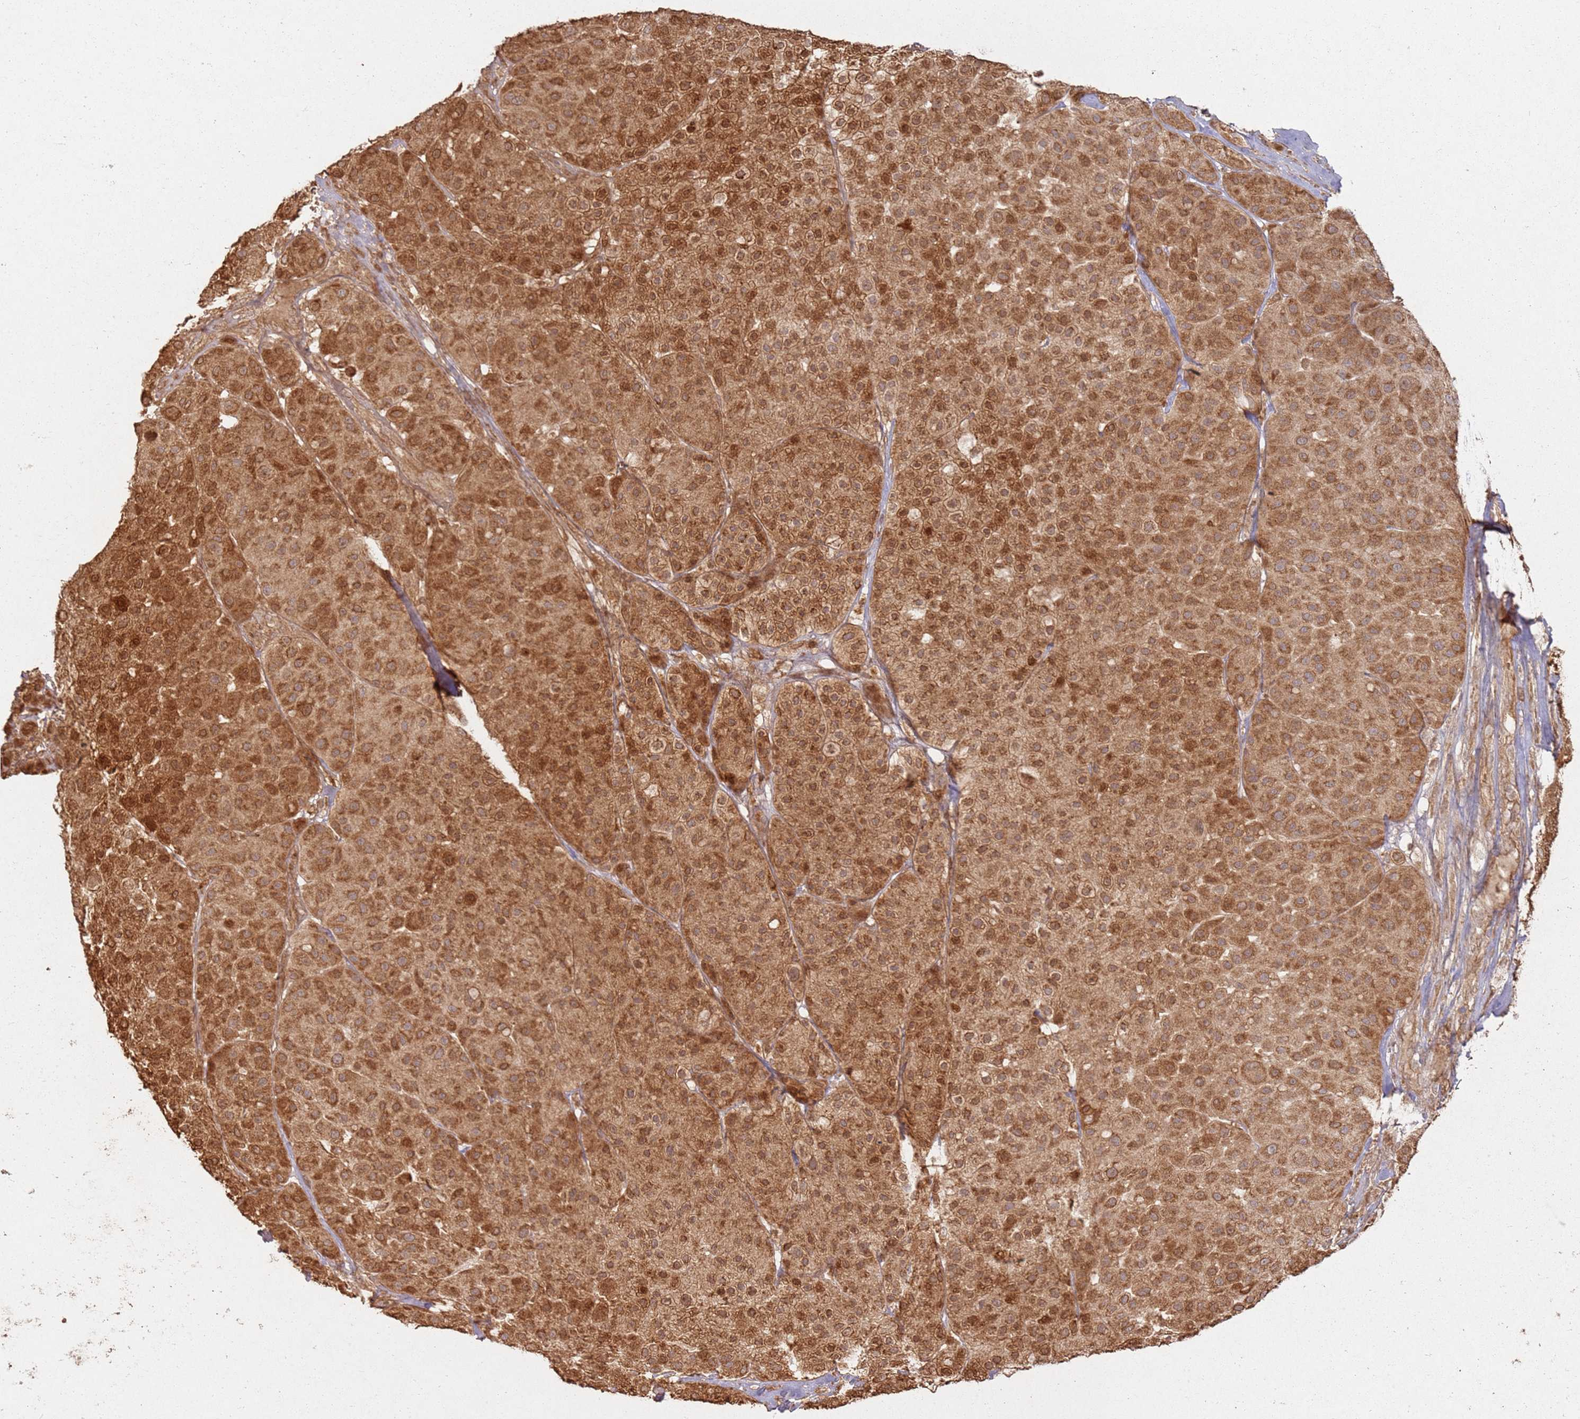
{"staining": {"intensity": "strong", "quantity": ">75%", "location": "cytoplasmic/membranous"}, "tissue": "melanoma", "cell_type": "Tumor cells", "image_type": "cancer", "snomed": [{"axis": "morphology", "description": "Malignant melanoma, Metastatic site"}, {"axis": "topography", "description": "Smooth muscle"}], "caption": "Approximately >75% of tumor cells in human melanoma display strong cytoplasmic/membranous protein expression as visualized by brown immunohistochemical staining.", "gene": "ZNF776", "patient": {"sex": "male", "age": 41}}